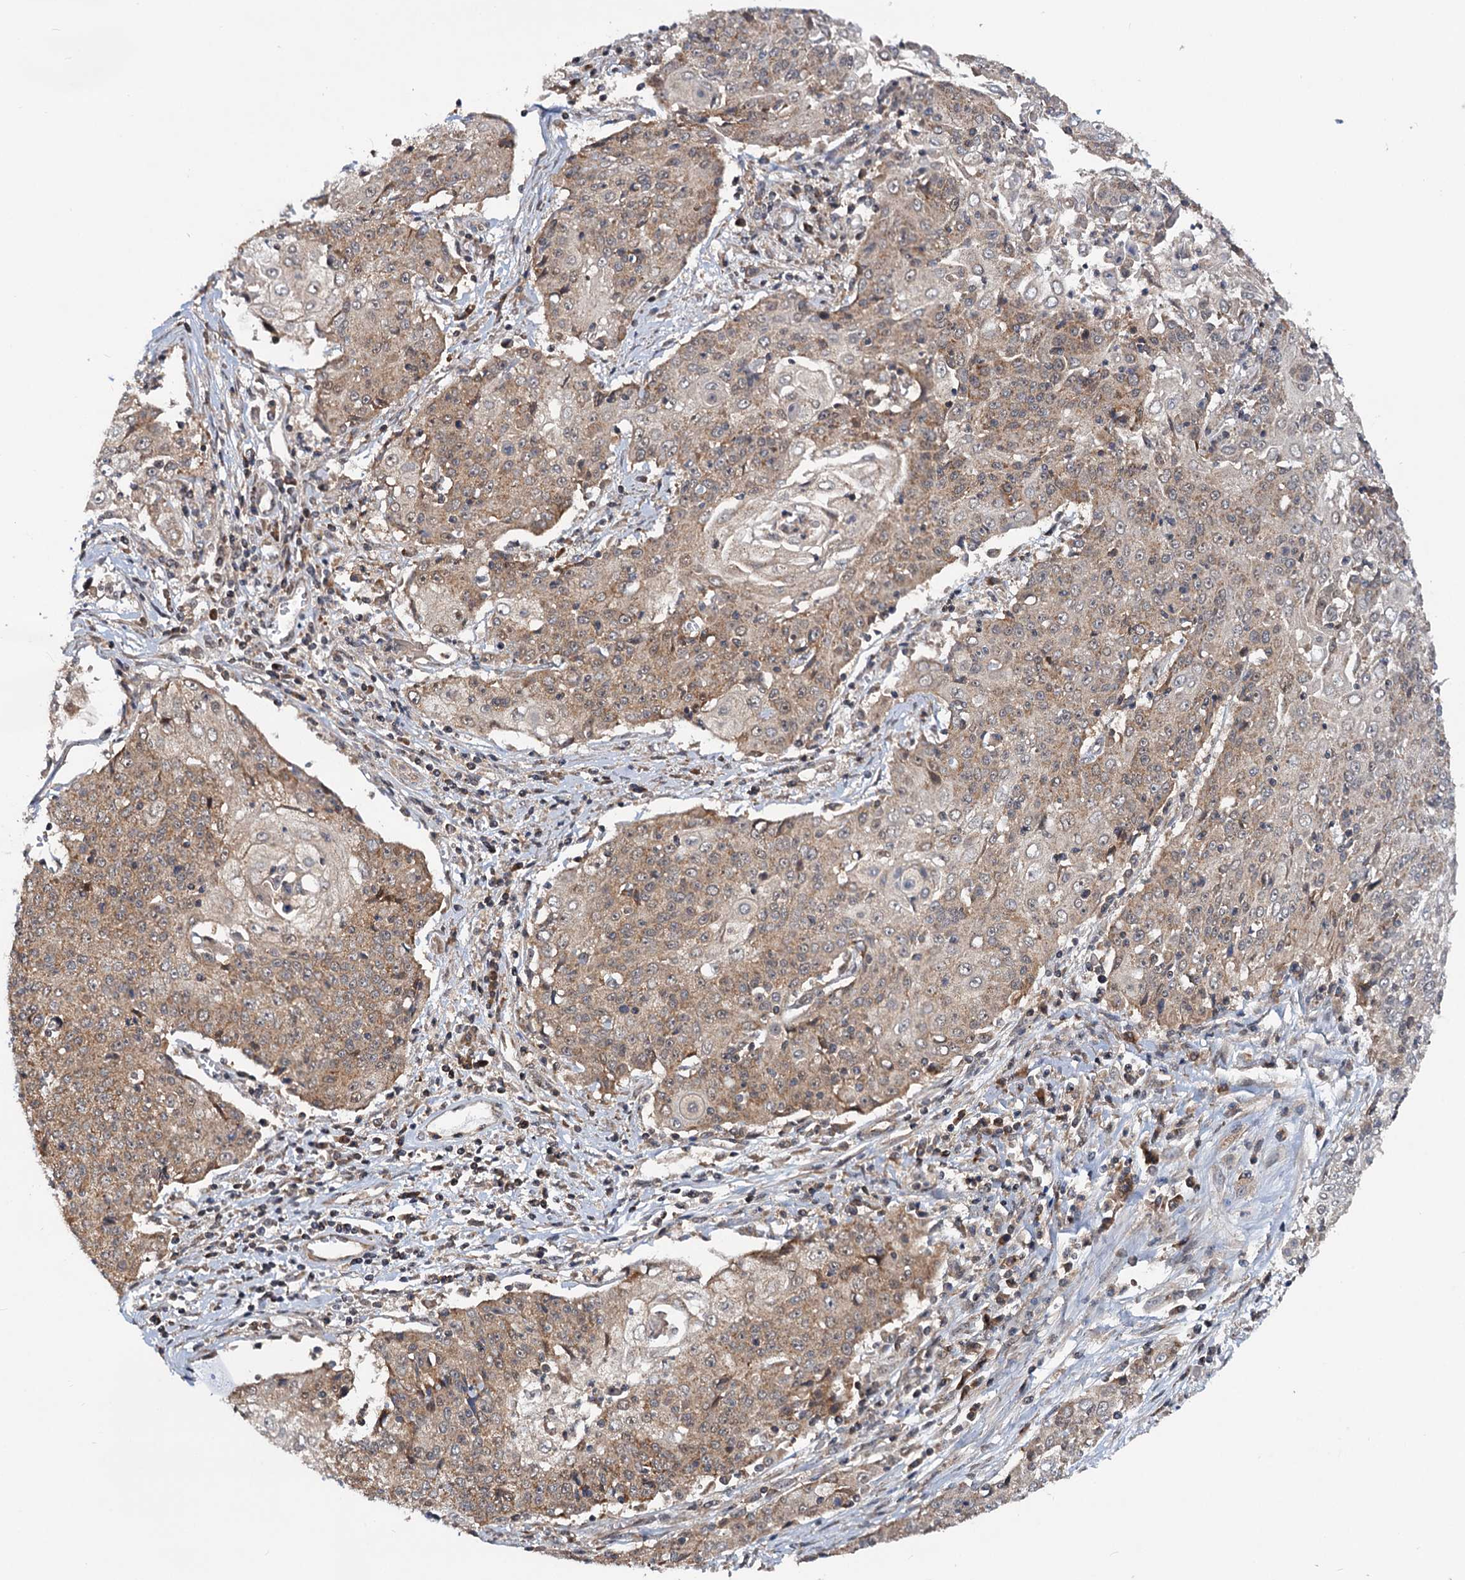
{"staining": {"intensity": "moderate", "quantity": ">75%", "location": "cytoplasmic/membranous"}, "tissue": "cervical cancer", "cell_type": "Tumor cells", "image_type": "cancer", "snomed": [{"axis": "morphology", "description": "Squamous cell carcinoma, NOS"}, {"axis": "topography", "description": "Cervix"}], "caption": "Immunohistochemistry (IHC) image of human squamous cell carcinoma (cervical) stained for a protein (brown), which exhibits medium levels of moderate cytoplasmic/membranous positivity in approximately >75% of tumor cells.", "gene": "CEP76", "patient": {"sex": "female", "age": 48}}